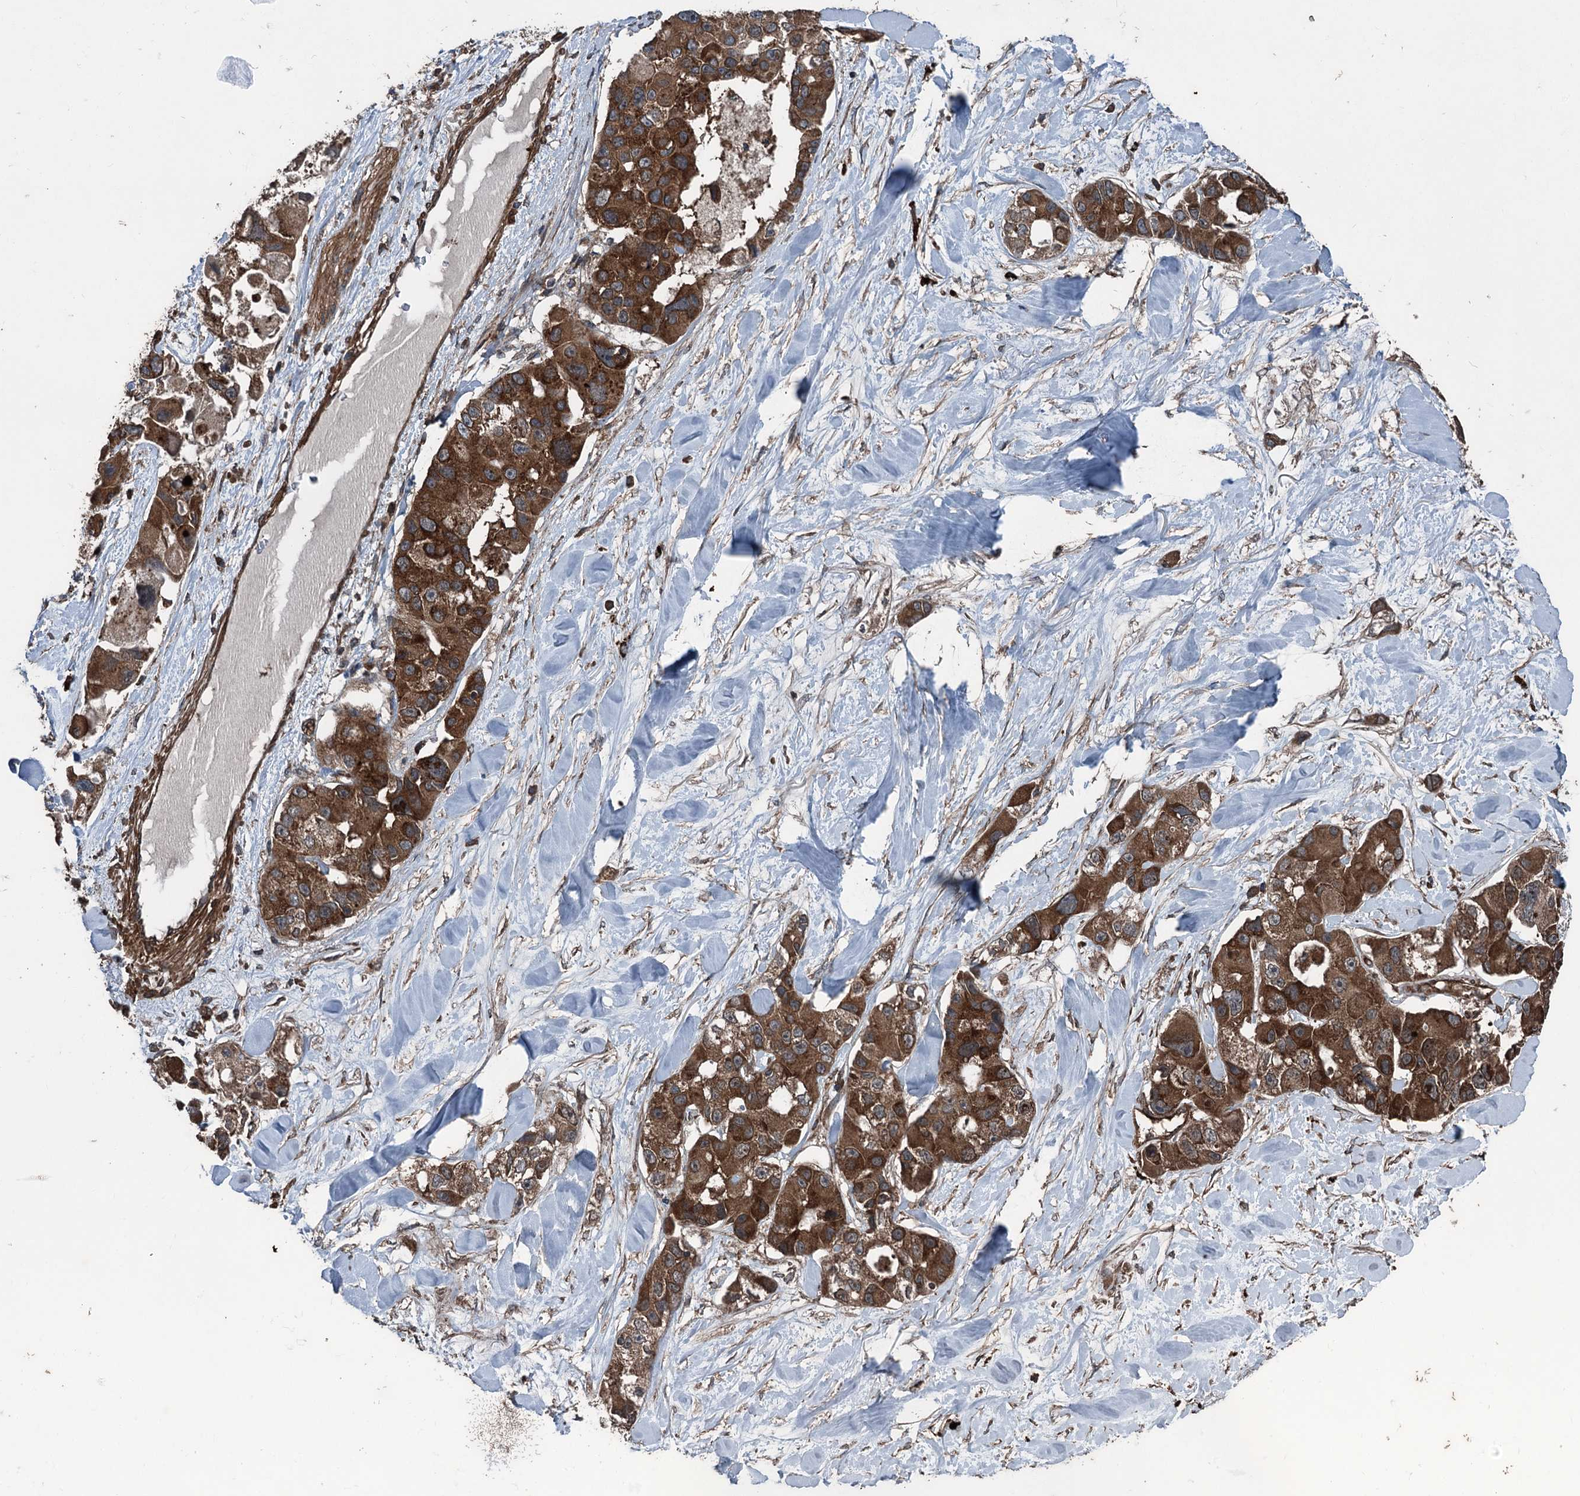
{"staining": {"intensity": "strong", "quantity": ">75%", "location": "cytoplasmic/membranous"}, "tissue": "lung cancer", "cell_type": "Tumor cells", "image_type": "cancer", "snomed": [{"axis": "morphology", "description": "Adenocarcinoma, NOS"}, {"axis": "topography", "description": "Lung"}], "caption": "Adenocarcinoma (lung) stained with a brown dye reveals strong cytoplasmic/membranous positive positivity in approximately >75% of tumor cells.", "gene": "RNF214", "patient": {"sex": "female", "age": 54}}